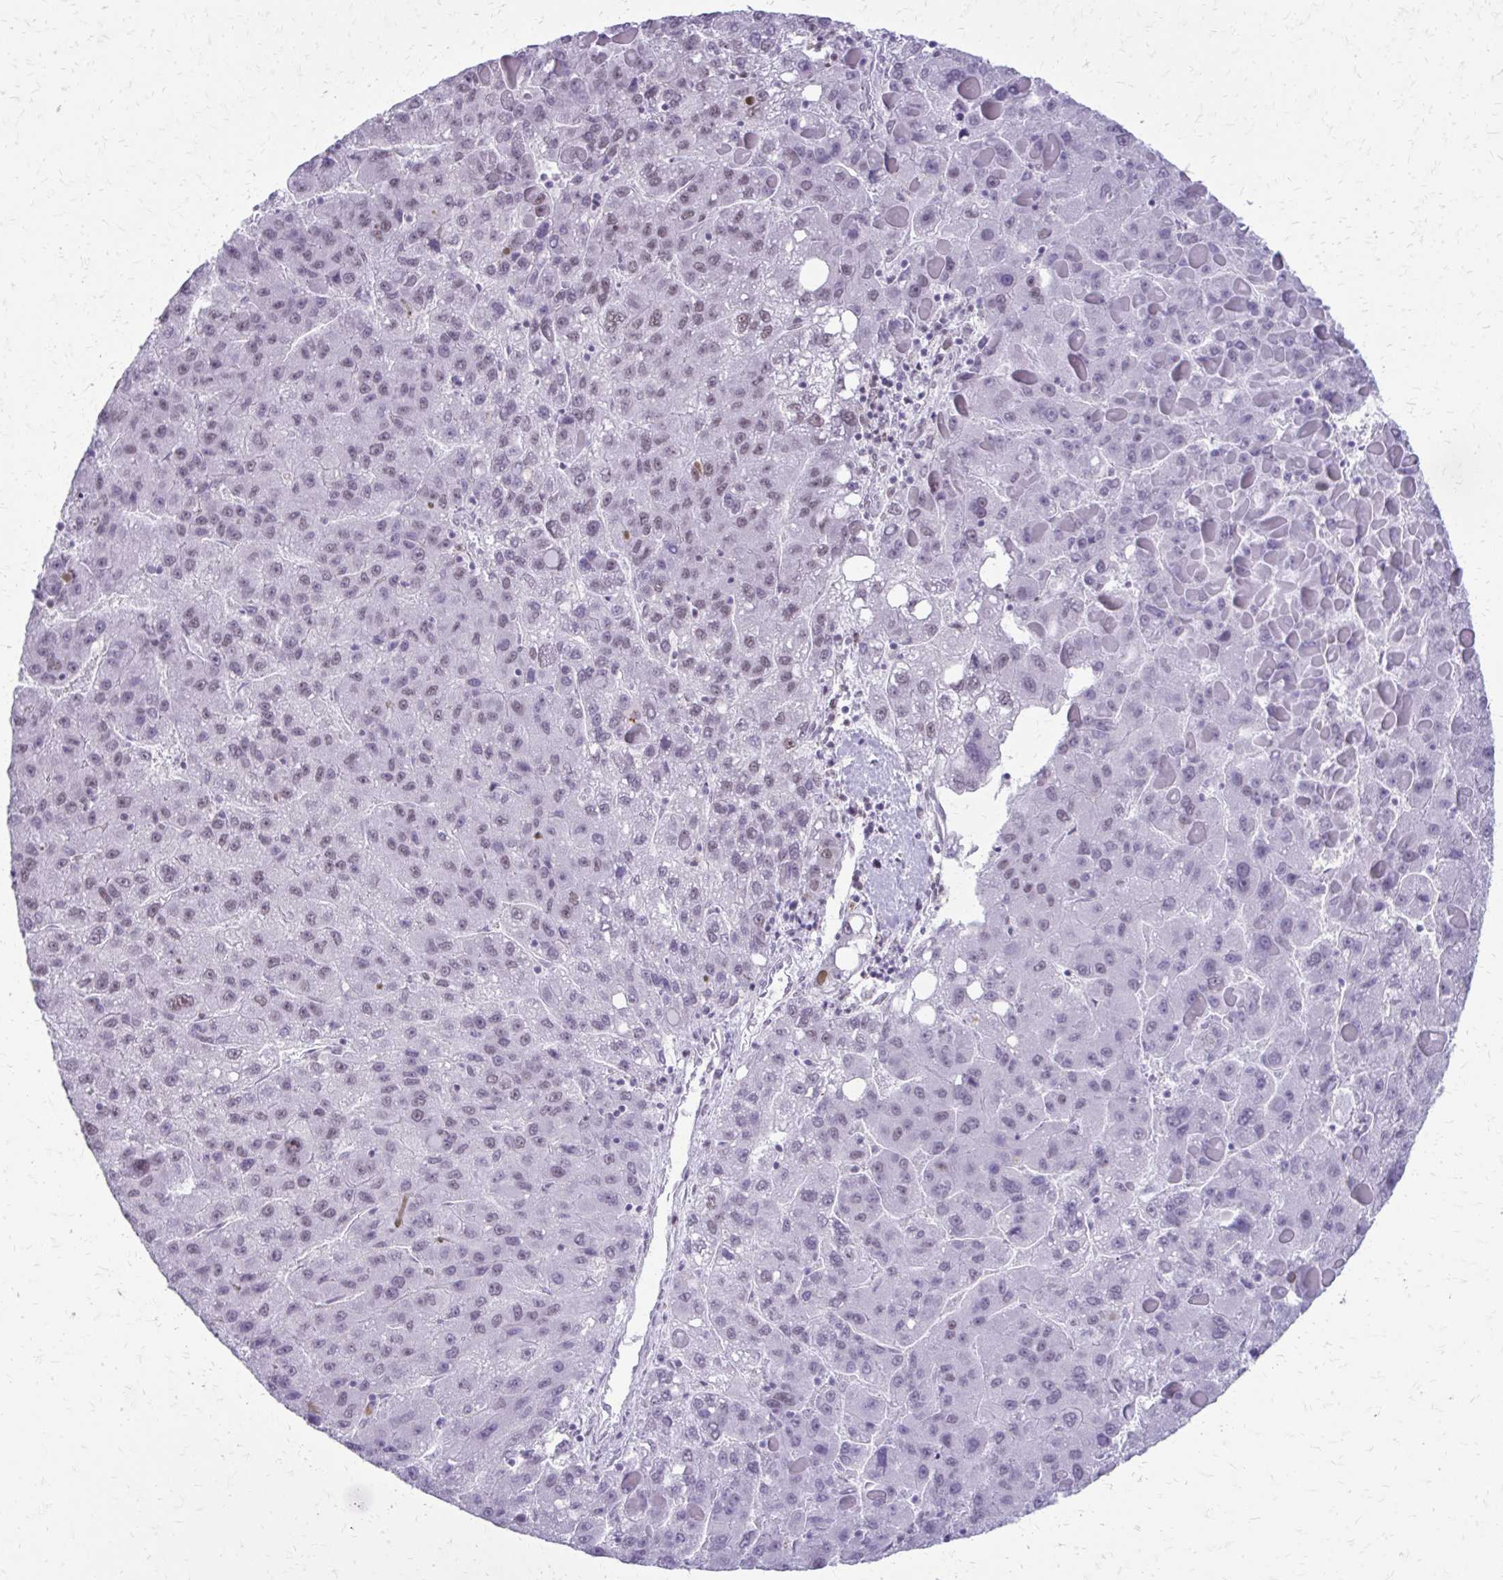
{"staining": {"intensity": "negative", "quantity": "none", "location": "none"}, "tissue": "liver cancer", "cell_type": "Tumor cells", "image_type": "cancer", "snomed": [{"axis": "morphology", "description": "Carcinoma, Hepatocellular, NOS"}, {"axis": "topography", "description": "Liver"}], "caption": "Liver hepatocellular carcinoma stained for a protein using IHC demonstrates no positivity tumor cells.", "gene": "SS18", "patient": {"sex": "female", "age": 82}}